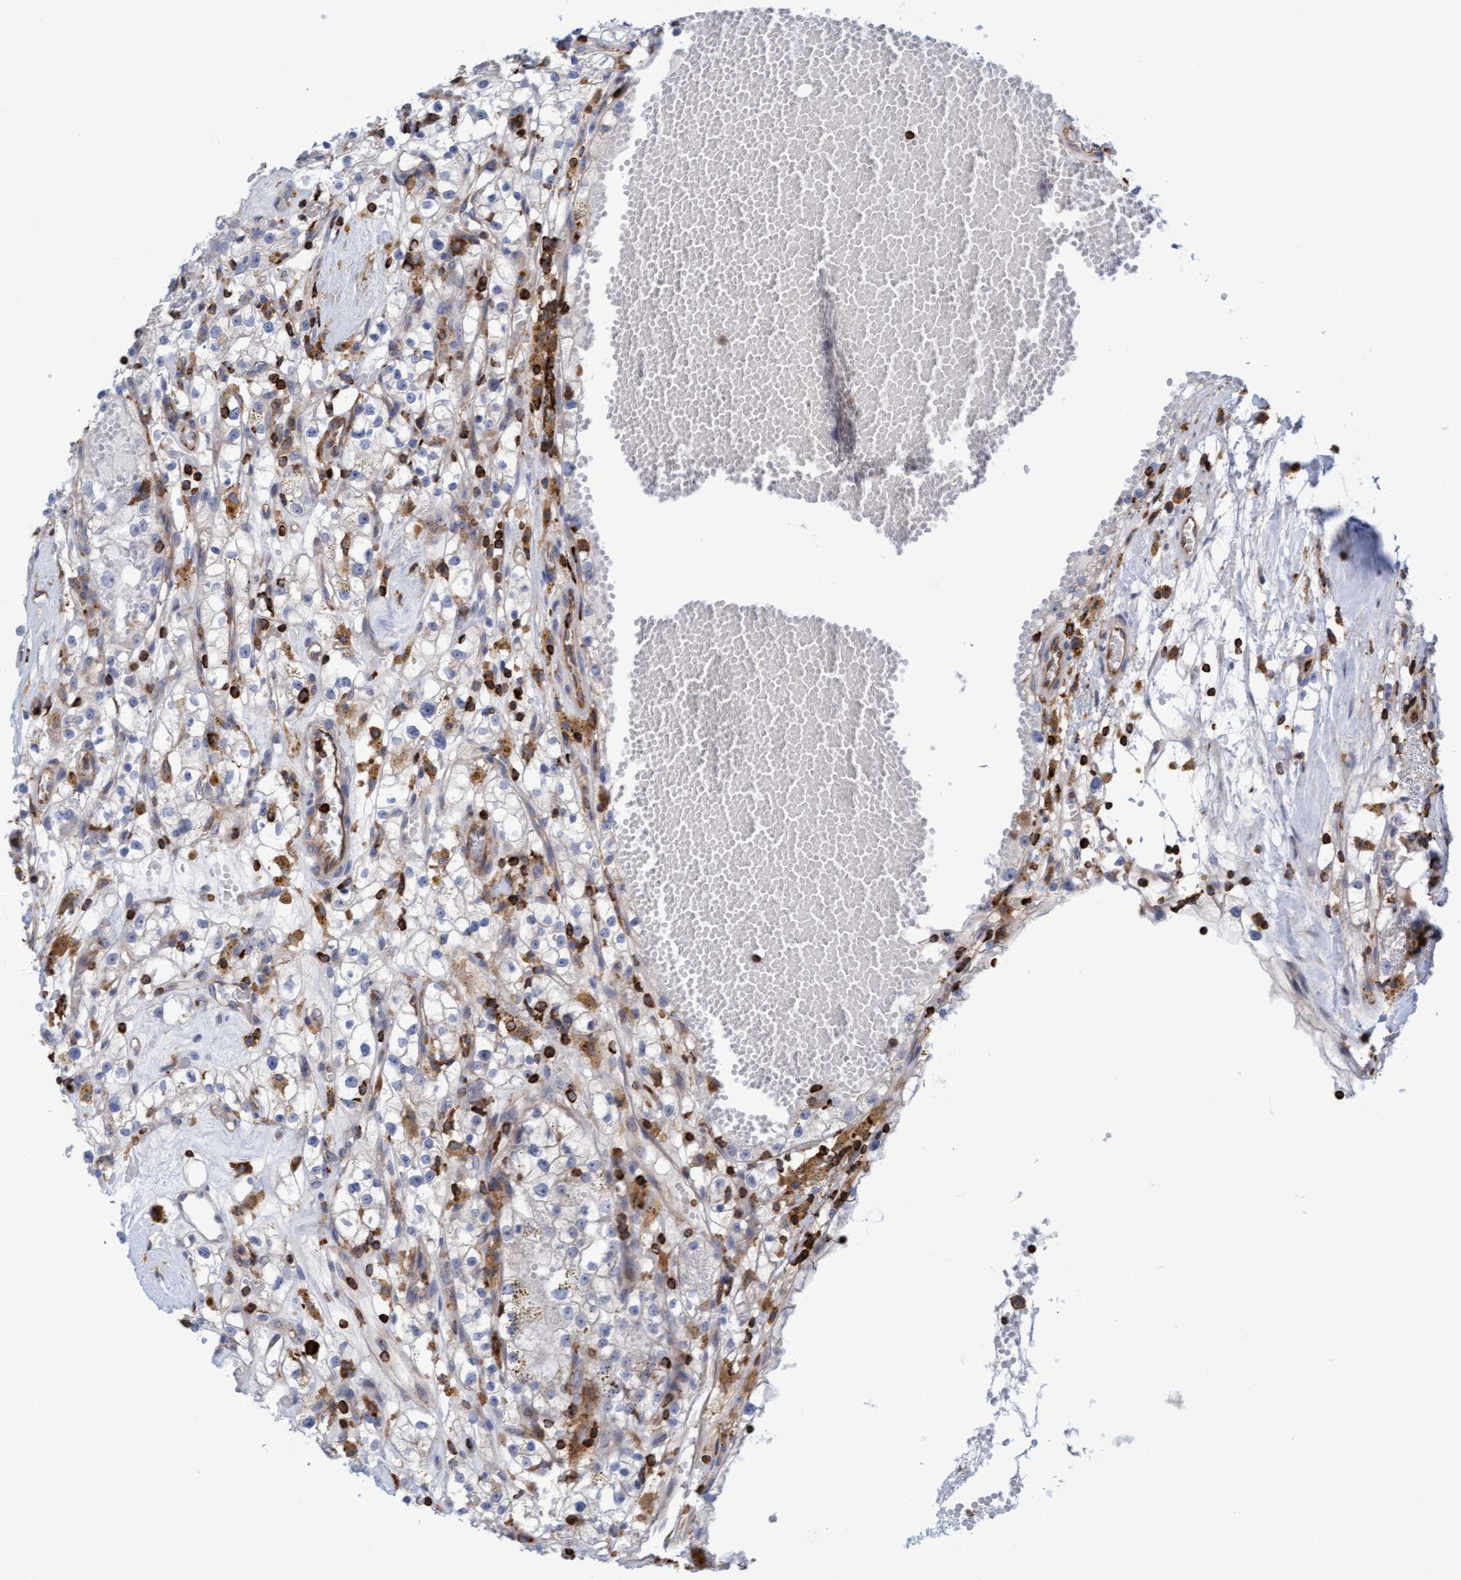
{"staining": {"intensity": "negative", "quantity": "none", "location": "none"}, "tissue": "renal cancer", "cell_type": "Tumor cells", "image_type": "cancer", "snomed": [{"axis": "morphology", "description": "Adenocarcinoma, NOS"}, {"axis": "topography", "description": "Kidney"}], "caption": "There is no significant staining in tumor cells of adenocarcinoma (renal).", "gene": "FNBP1", "patient": {"sex": "male", "age": 56}}